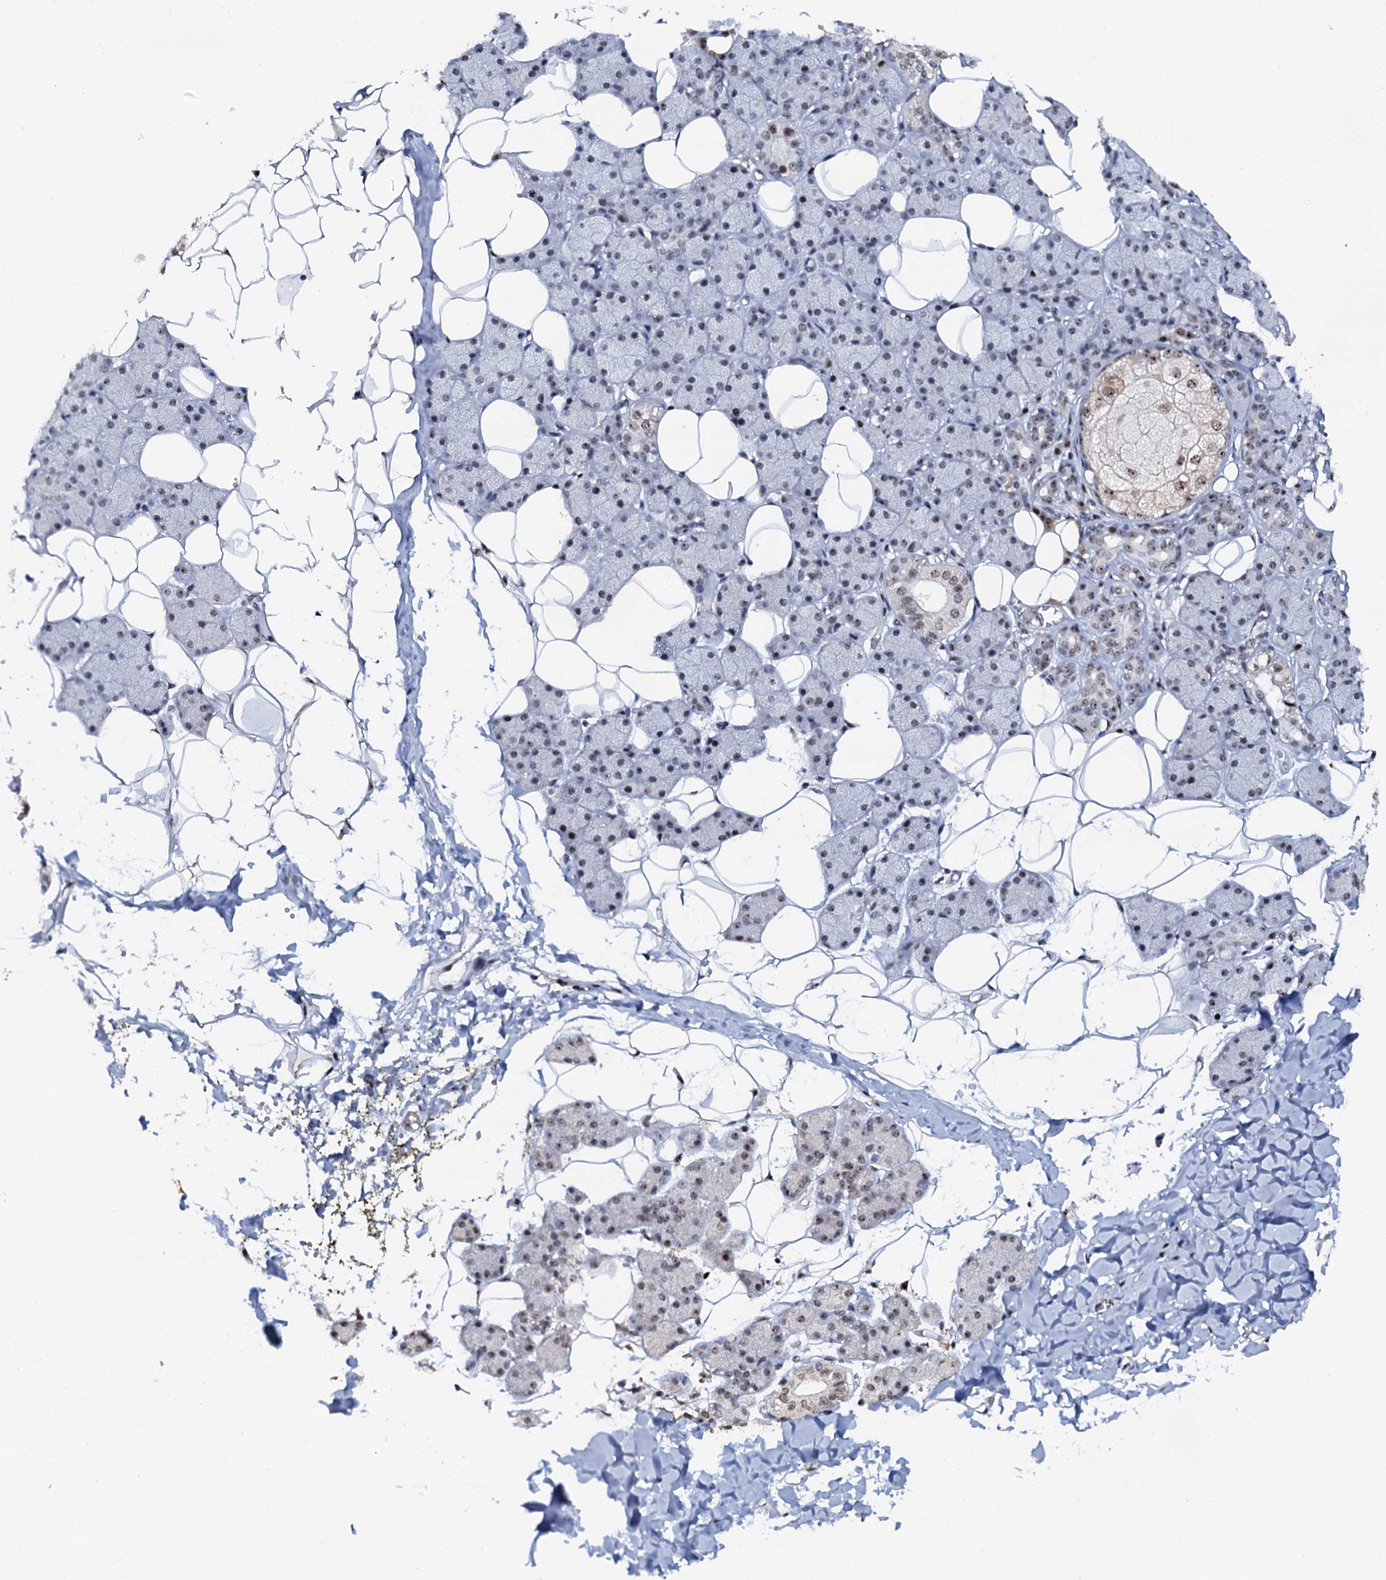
{"staining": {"intensity": "weak", "quantity": "25%-75%", "location": "nuclear"}, "tissue": "salivary gland", "cell_type": "Glandular cells", "image_type": "normal", "snomed": [{"axis": "morphology", "description": "Normal tissue, NOS"}, {"axis": "topography", "description": "Salivary gland"}], "caption": "Weak nuclear protein staining is seen in about 25%-75% of glandular cells in salivary gland. Nuclei are stained in blue.", "gene": "NEUROG3", "patient": {"sex": "female", "age": 33}}